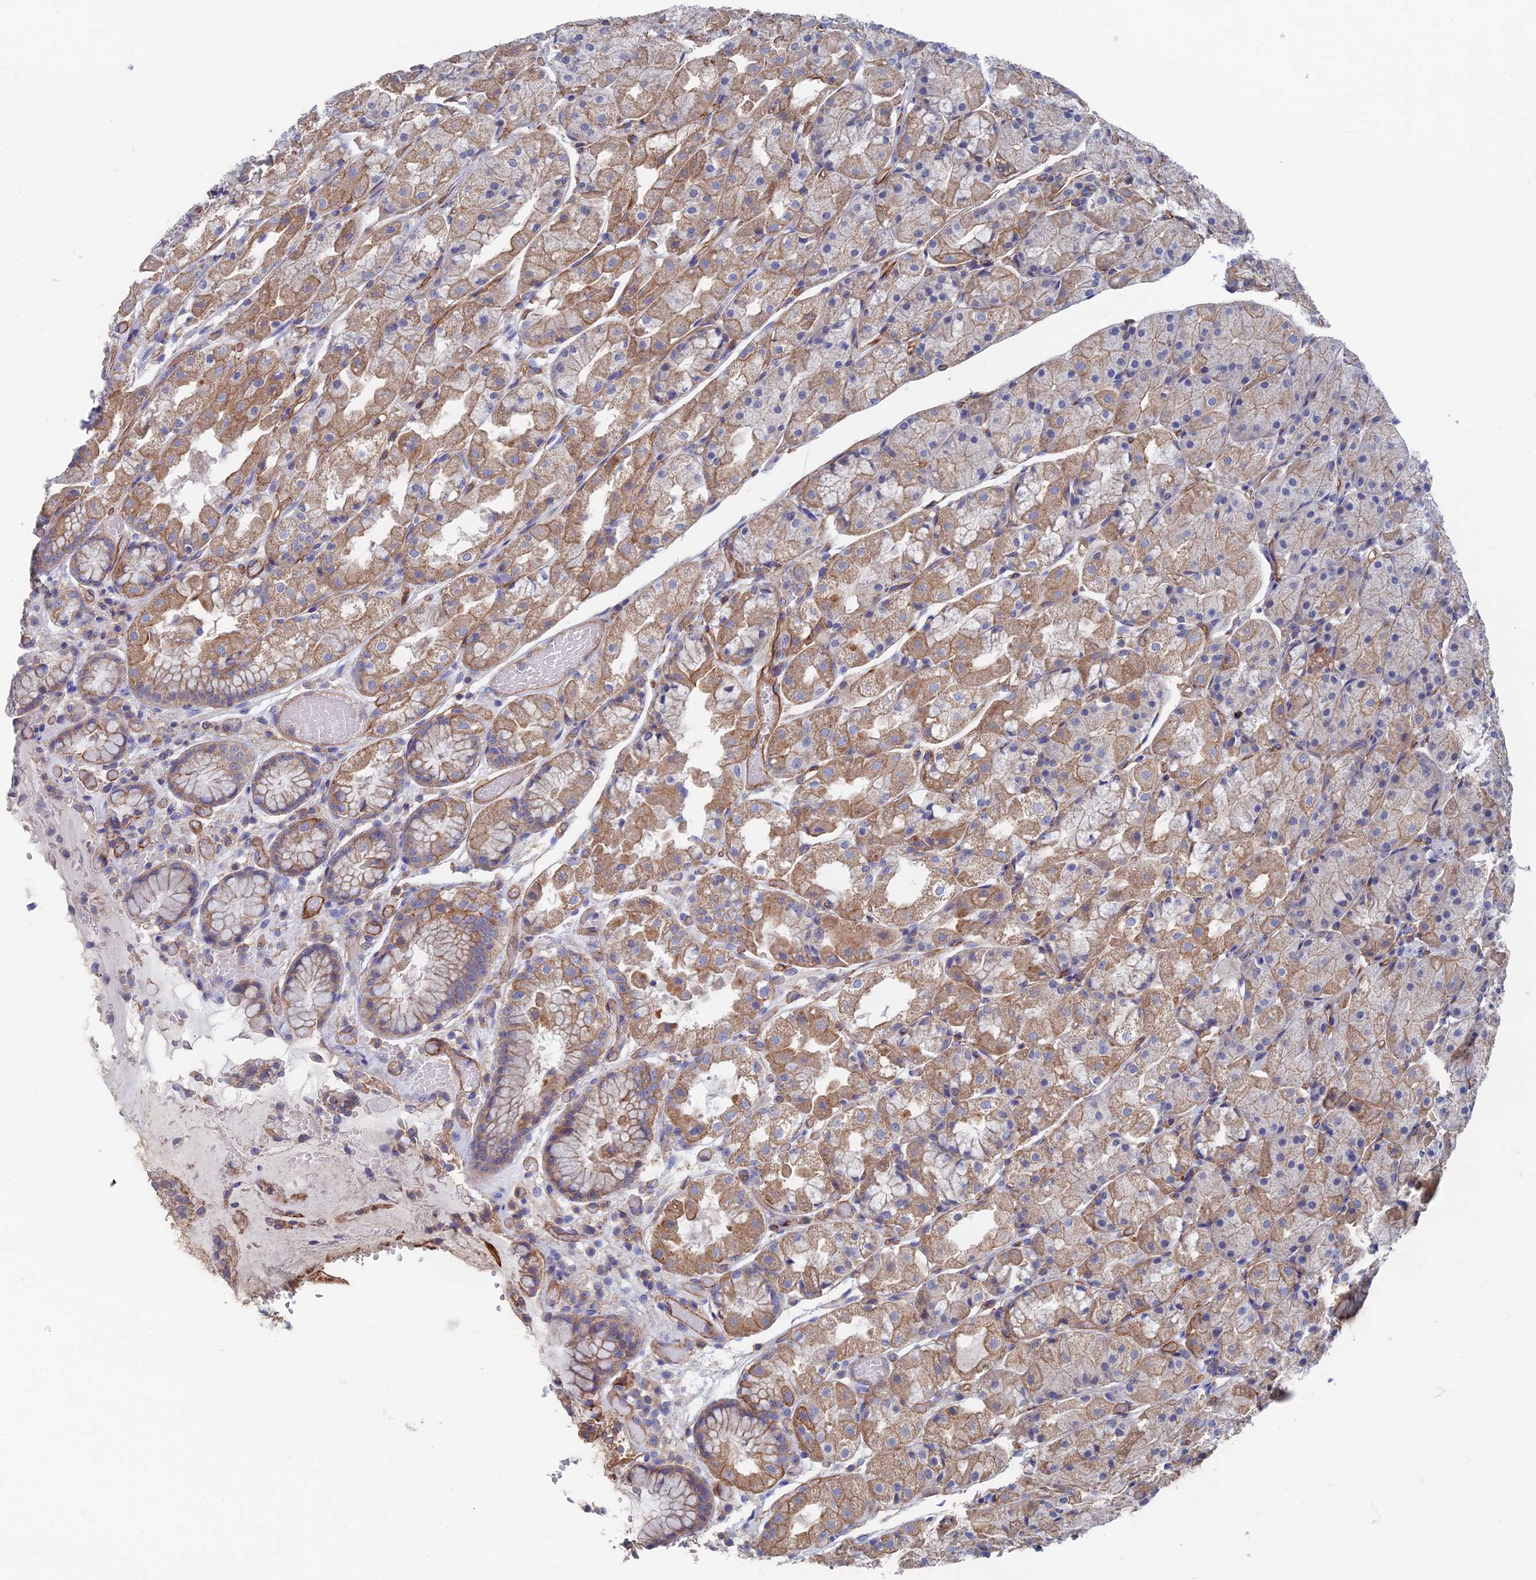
{"staining": {"intensity": "moderate", "quantity": "25%-75%", "location": "cytoplasmic/membranous,nuclear"}, "tissue": "stomach", "cell_type": "Glandular cells", "image_type": "normal", "snomed": [{"axis": "morphology", "description": "Normal tissue, NOS"}, {"axis": "topography", "description": "Stomach, upper"}], "caption": "Immunohistochemistry micrograph of benign stomach stained for a protein (brown), which demonstrates medium levels of moderate cytoplasmic/membranous,nuclear staining in approximately 25%-75% of glandular cells.", "gene": "SNX11", "patient": {"sex": "male", "age": 72}}